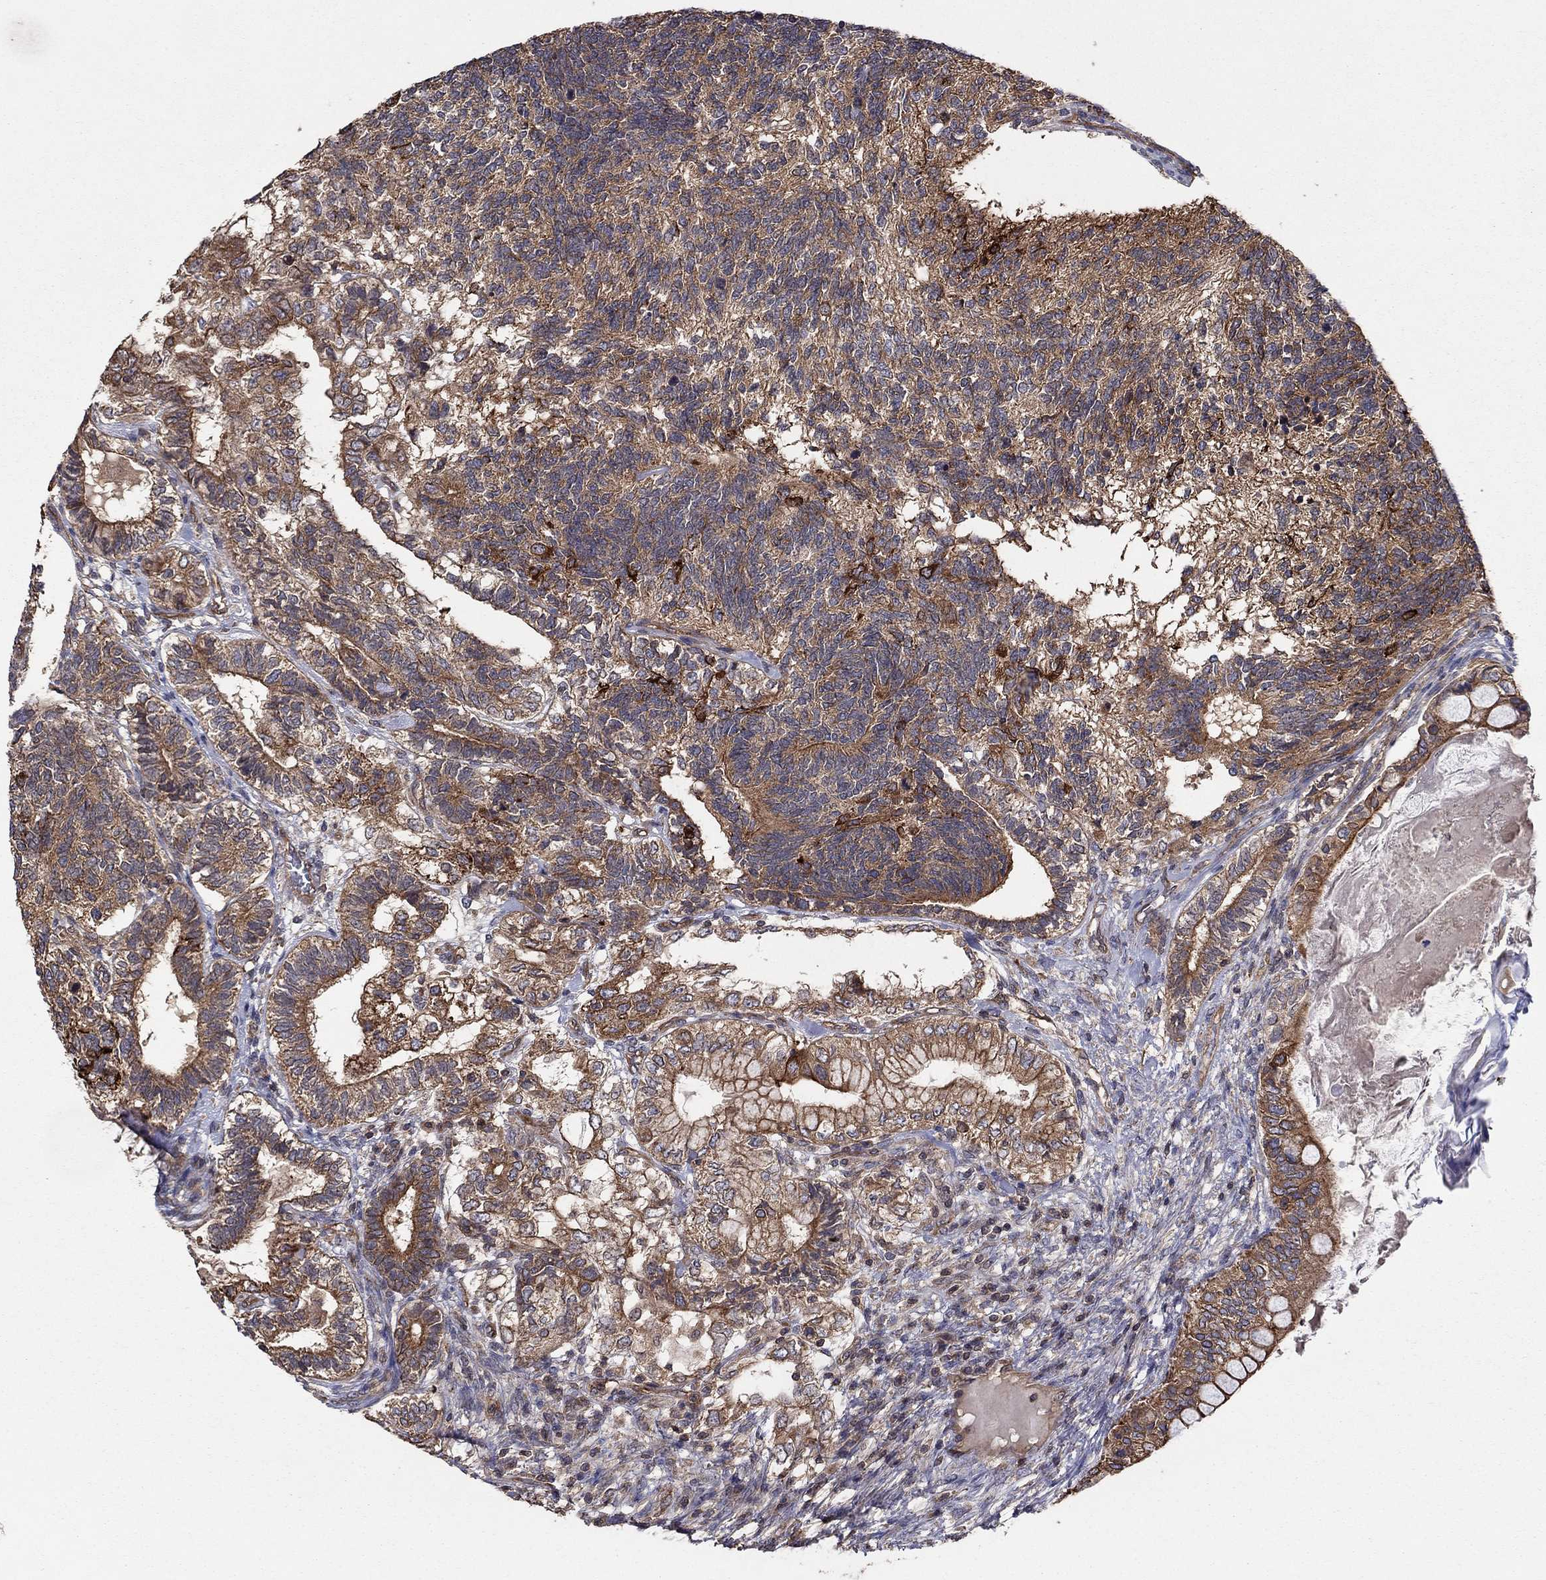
{"staining": {"intensity": "moderate", "quantity": "25%-75%", "location": "cytoplasmic/membranous"}, "tissue": "testis cancer", "cell_type": "Tumor cells", "image_type": "cancer", "snomed": [{"axis": "morphology", "description": "Seminoma, NOS"}, {"axis": "morphology", "description": "Carcinoma, Embryonal, NOS"}, {"axis": "topography", "description": "Testis"}], "caption": "This micrograph exhibits immunohistochemistry staining of testis cancer, with medium moderate cytoplasmic/membranous staining in about 25%-75% of tumor cells.", "gene": "BMERB1", "patient": {"sex": "male", "age": 41}}